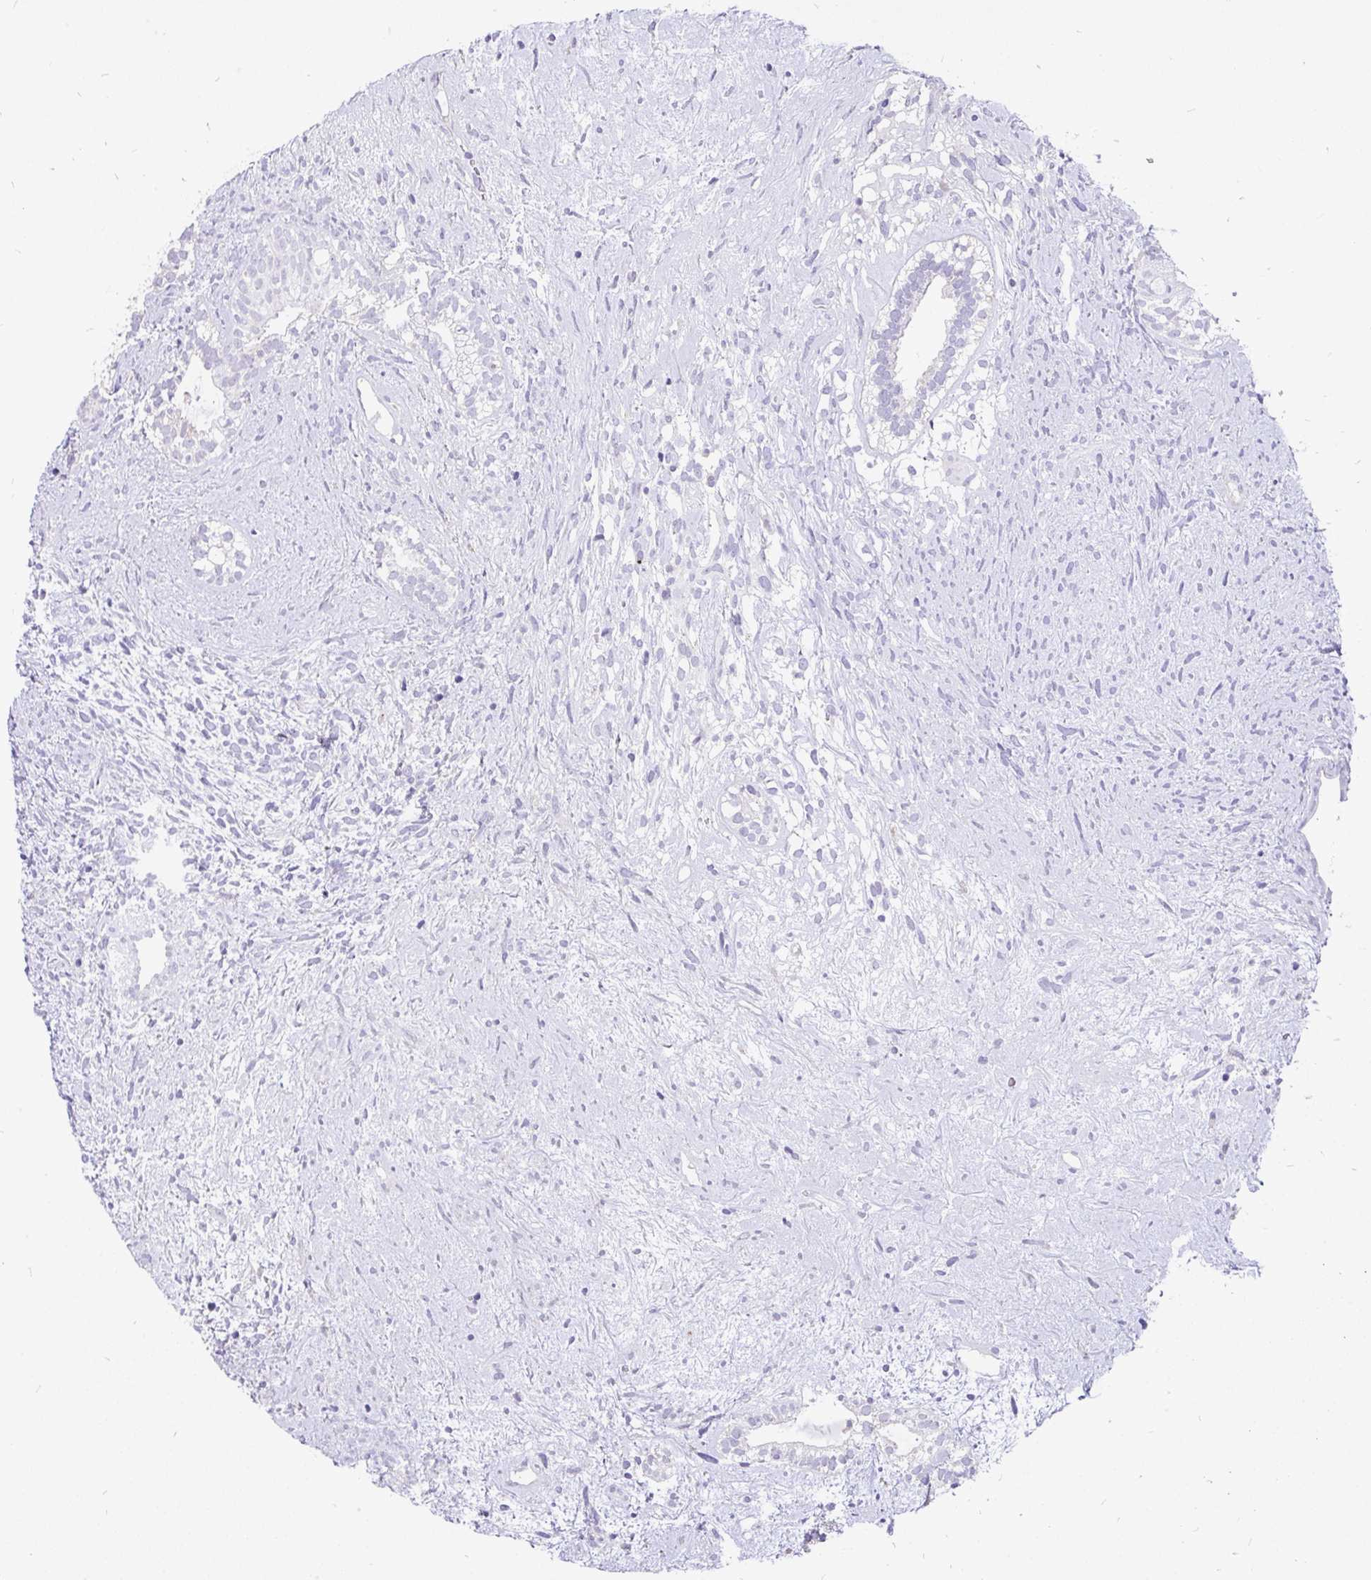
{"staining": {"intensity": "negative", "quantity": "none", "location": "none"}, "tissue": "testis cancer", "cell_type": "Tumor cells", "image_type": "cancer", "snomed": [{"axis": "morphology", "description": "Seminoma, NOS"}, {"axis": "morphology", "description": "Carcinoma, Embryonal, NOS"}, {"axis": "topography", "description": "Testis"}], "caption": "Testis embryonal carcinoma stained for a protein using immunohistochemistry (IHC) displays no positivity tumor cells.", "gene": "INTS5", "patient": {"sex": "male", "age": 41}}